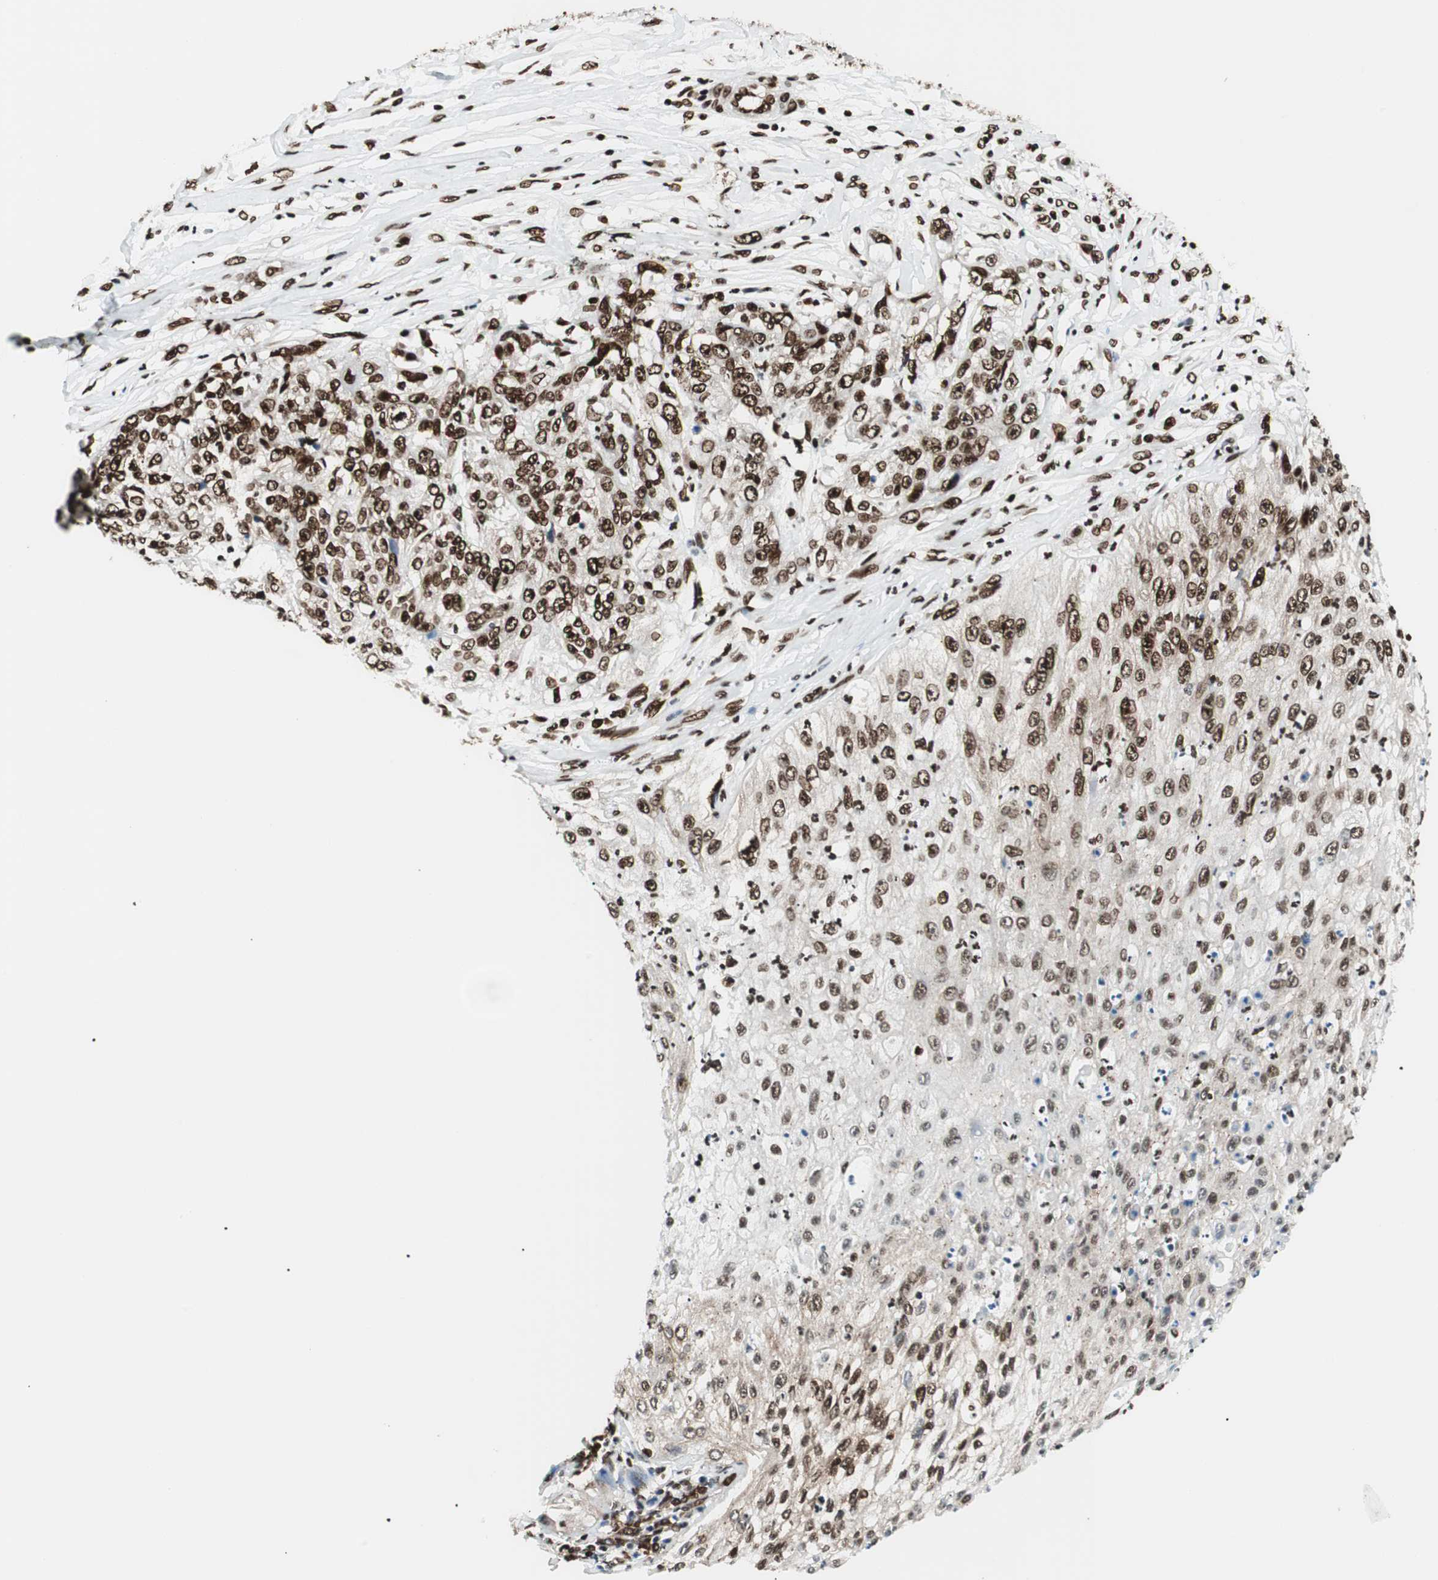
{"staining": {"intensity": "strong", "quantity": ">75%", "location": "cytoplasmic/membranous"}, "tissue": "lung cancer", "cell_type": "Tumor cells", "image_type": "cancer", "snomed": [{"axis": "morphology", "description": "Inflammation, NOS"}, {"axis": "morphology", "description": "Squamous cell carcinoma, NOS"}, {"axis": "topography", "description": "Lymph node"}, {"axis": "topography", "description": "Soft tissue"}, {"axis": "topography", "description": "Lung"}], "caption": "Tumor cells display high levels of strong cytoplasmic/membranous expression in about >75% of cells in lung squamous cell carcinoma.", "gene": "EWSR1", "patient": {"sex": "male", "age": 66}}